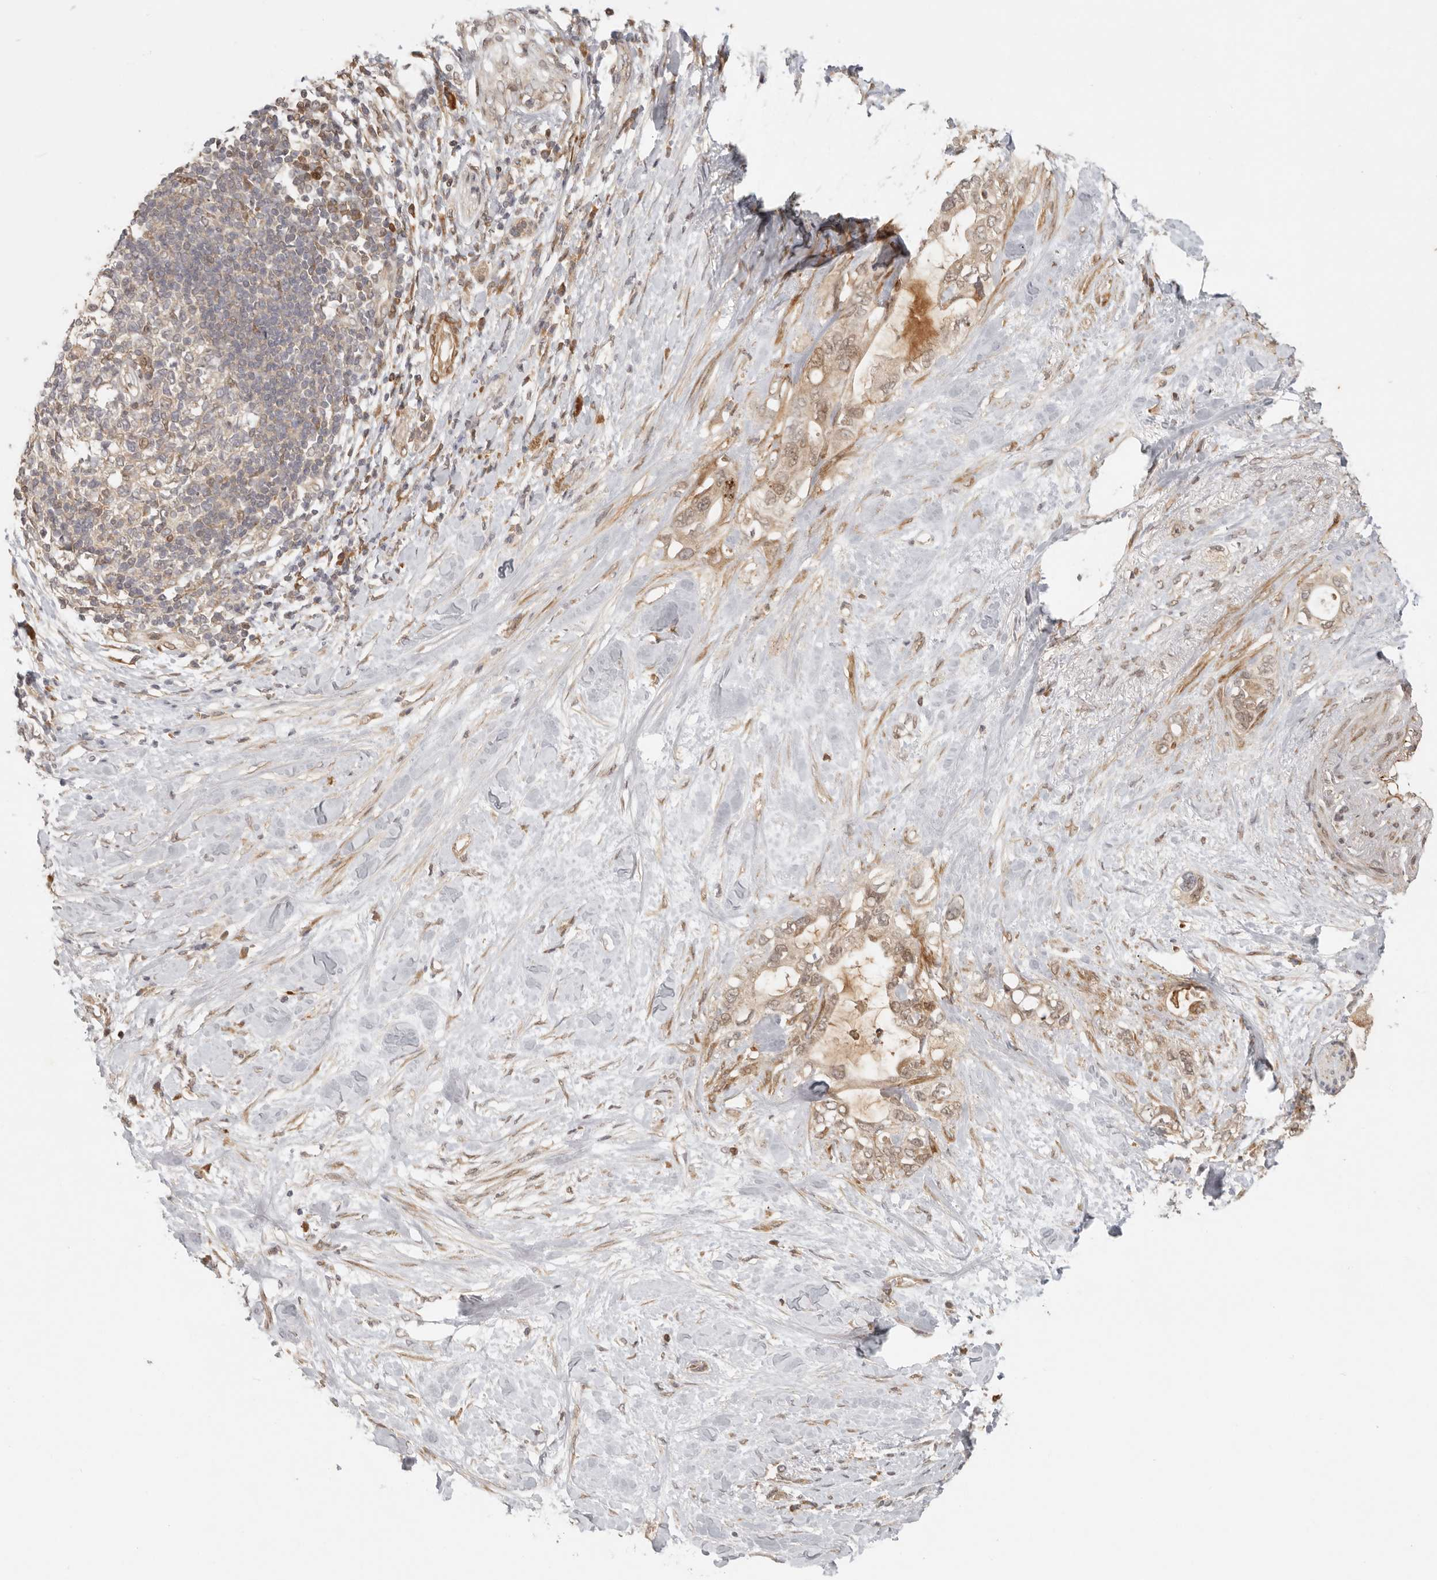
{"staining": {"intensity": "moderate", "quantity": ">75%", "location": "cytoplasmic/membranous,nuclear"}, "tissue": "pancreatic cancer", "cell_type": "Tumor cells", "image_type": "cancer", "snomed": [{"axis": "morphology", "description": "Adenocarcinoma, NOS"}, {"axis": "topography", "description": "Pancreas"}], "caption": "Immunohistochemistry photomicrograph of pancreatic adenocarcinoma stained for a protein (brown), which displays medium levels of moderate cytoplasmic/membranous and nuclear staining in about >75% of tumor cells.", "gene": "AHDC1", "patient": {"sex": "female", "age": 56}}